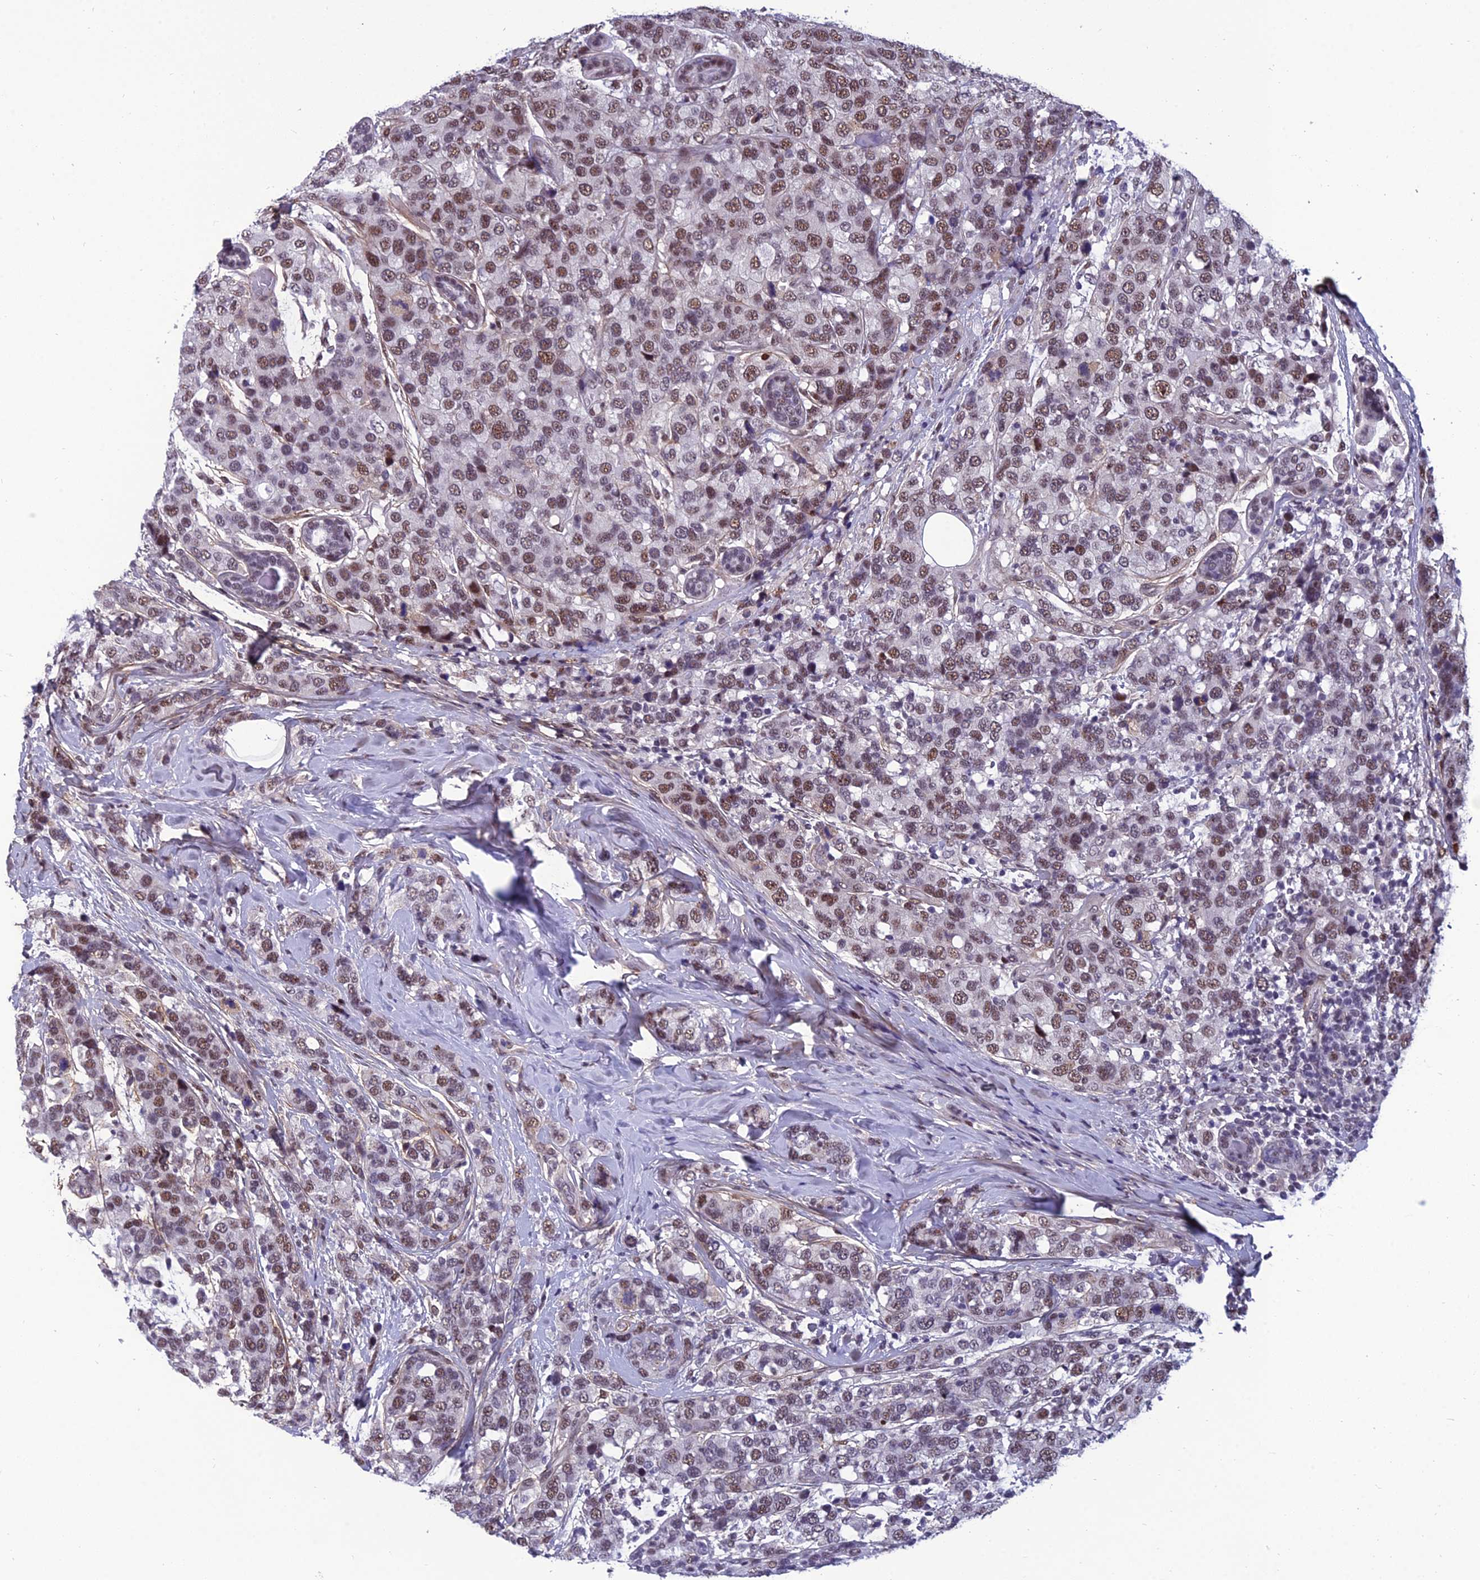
{"staining": {"intensity": "moderate", "quantity": ">75%", "location": "nuclear"}, "tissue": "breast cancer", "cell_type": "Tumor cells", "image_type": "cancer", "snomed": [{"axis": "morphology", "description": "Lobular carcinoma"}, {"axis": "topography", "description": "Breast"}], "caption": "Protein expression analysis of breast cancer (lobular carcinoma) reveals moderate nuclear expression in approximately >75% of tumor cells.", "gene": "RSRC1", "patient": {"sex": "female", "age": 59}}